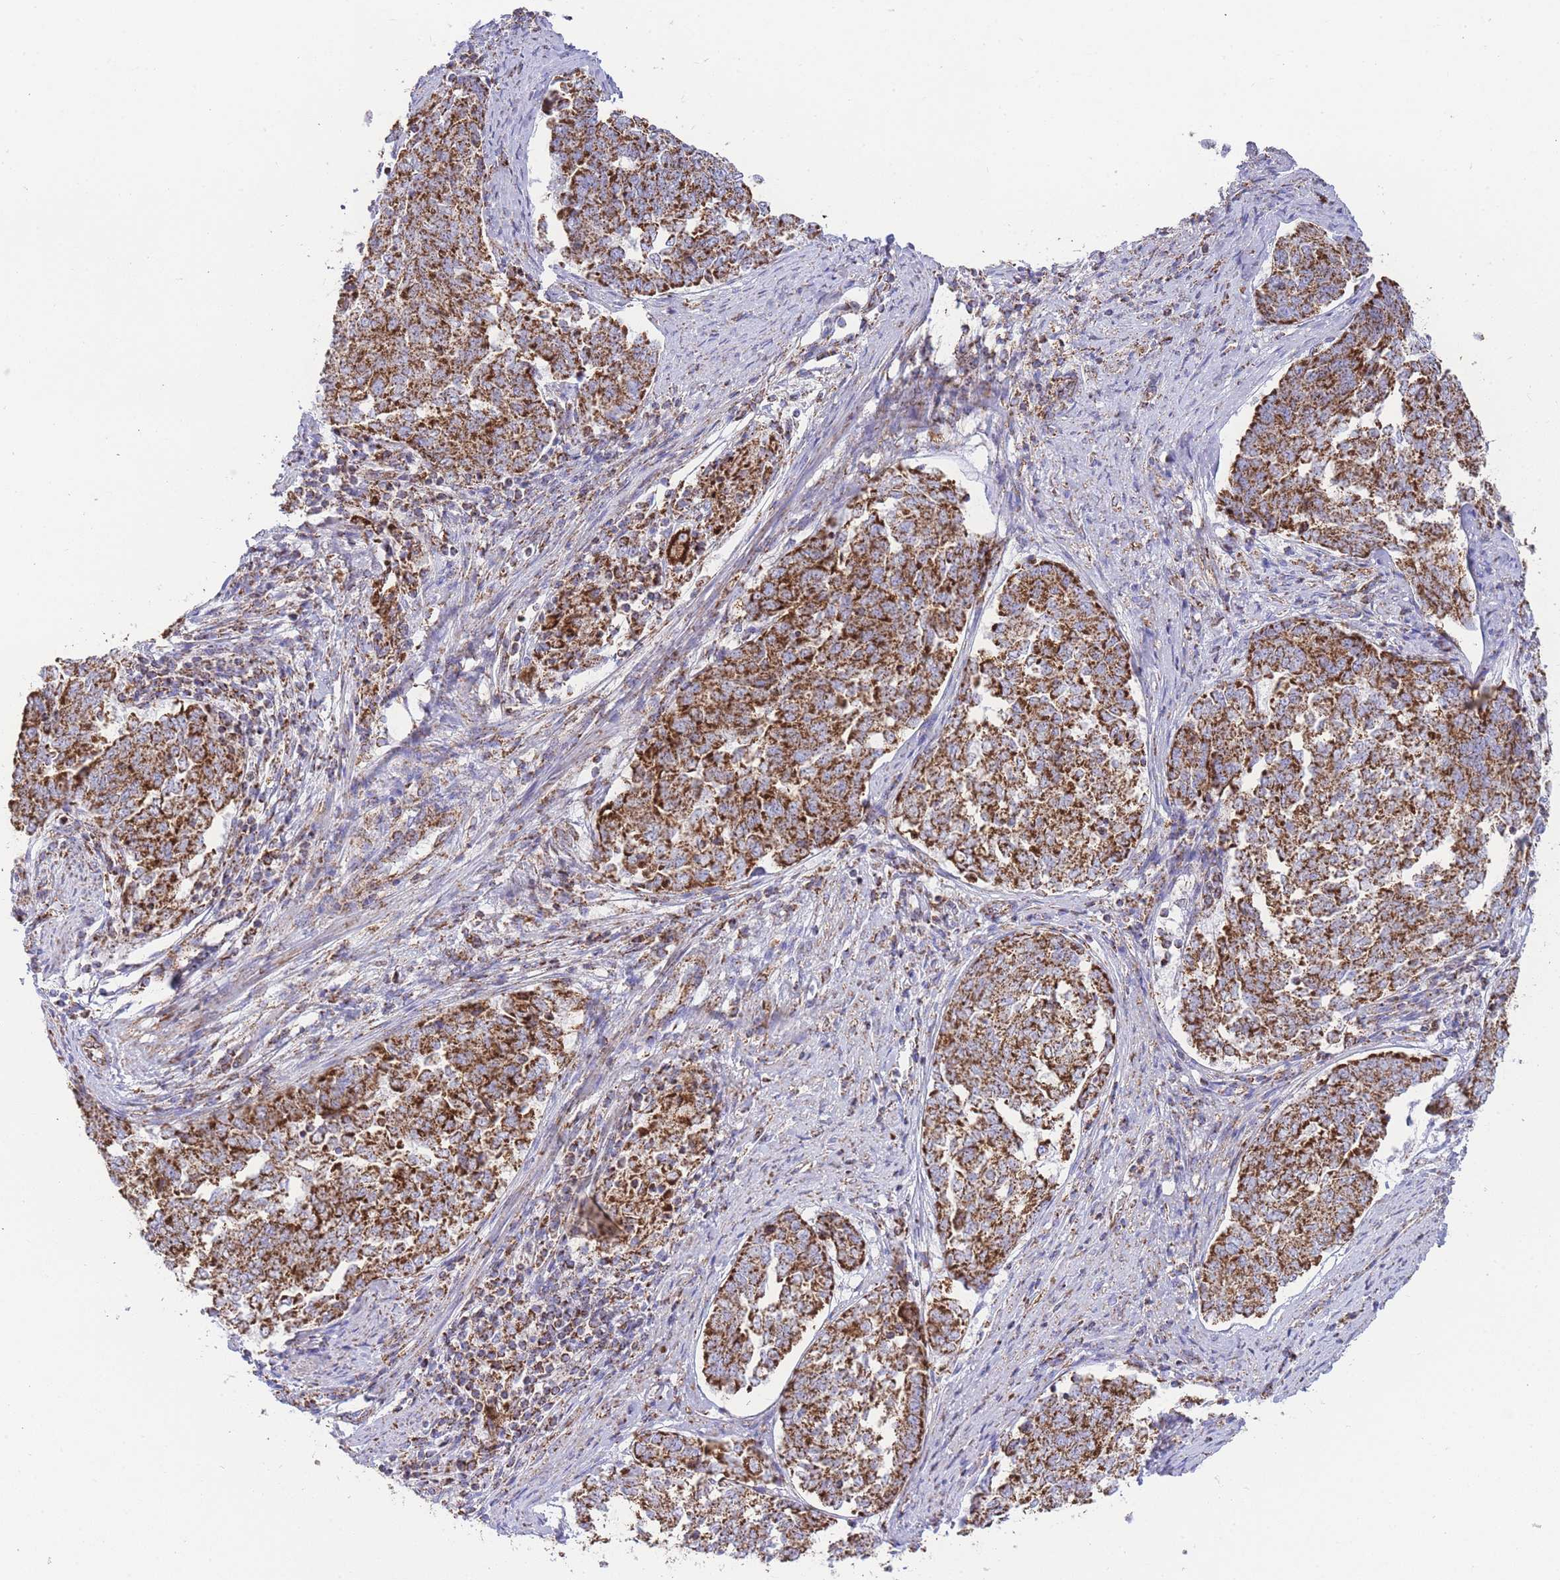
{"staining": {"intensity": "strong", "quantity": ">75%", "location": "cytoplasmic/membranous"}, "tissue": "endometrial cancer", "cell_type": "Tumor cells", "image_type": "cancer", "snomed": [{"axis": "morphology", "description": "Adenocarcinoma, NOS"}, {"axis": "topography", "description": "Endometrium"}], "caption": "High-power microscopy captured an immunohistochemistry (IHC) histopathology image of adenocarcinoma (endometrial), revealing strong cytoplasmic/membranous staining in approximately >75% of tumor cells.", "gene": "GSTM1", "patient": {"sex": "female", "age": 80}}